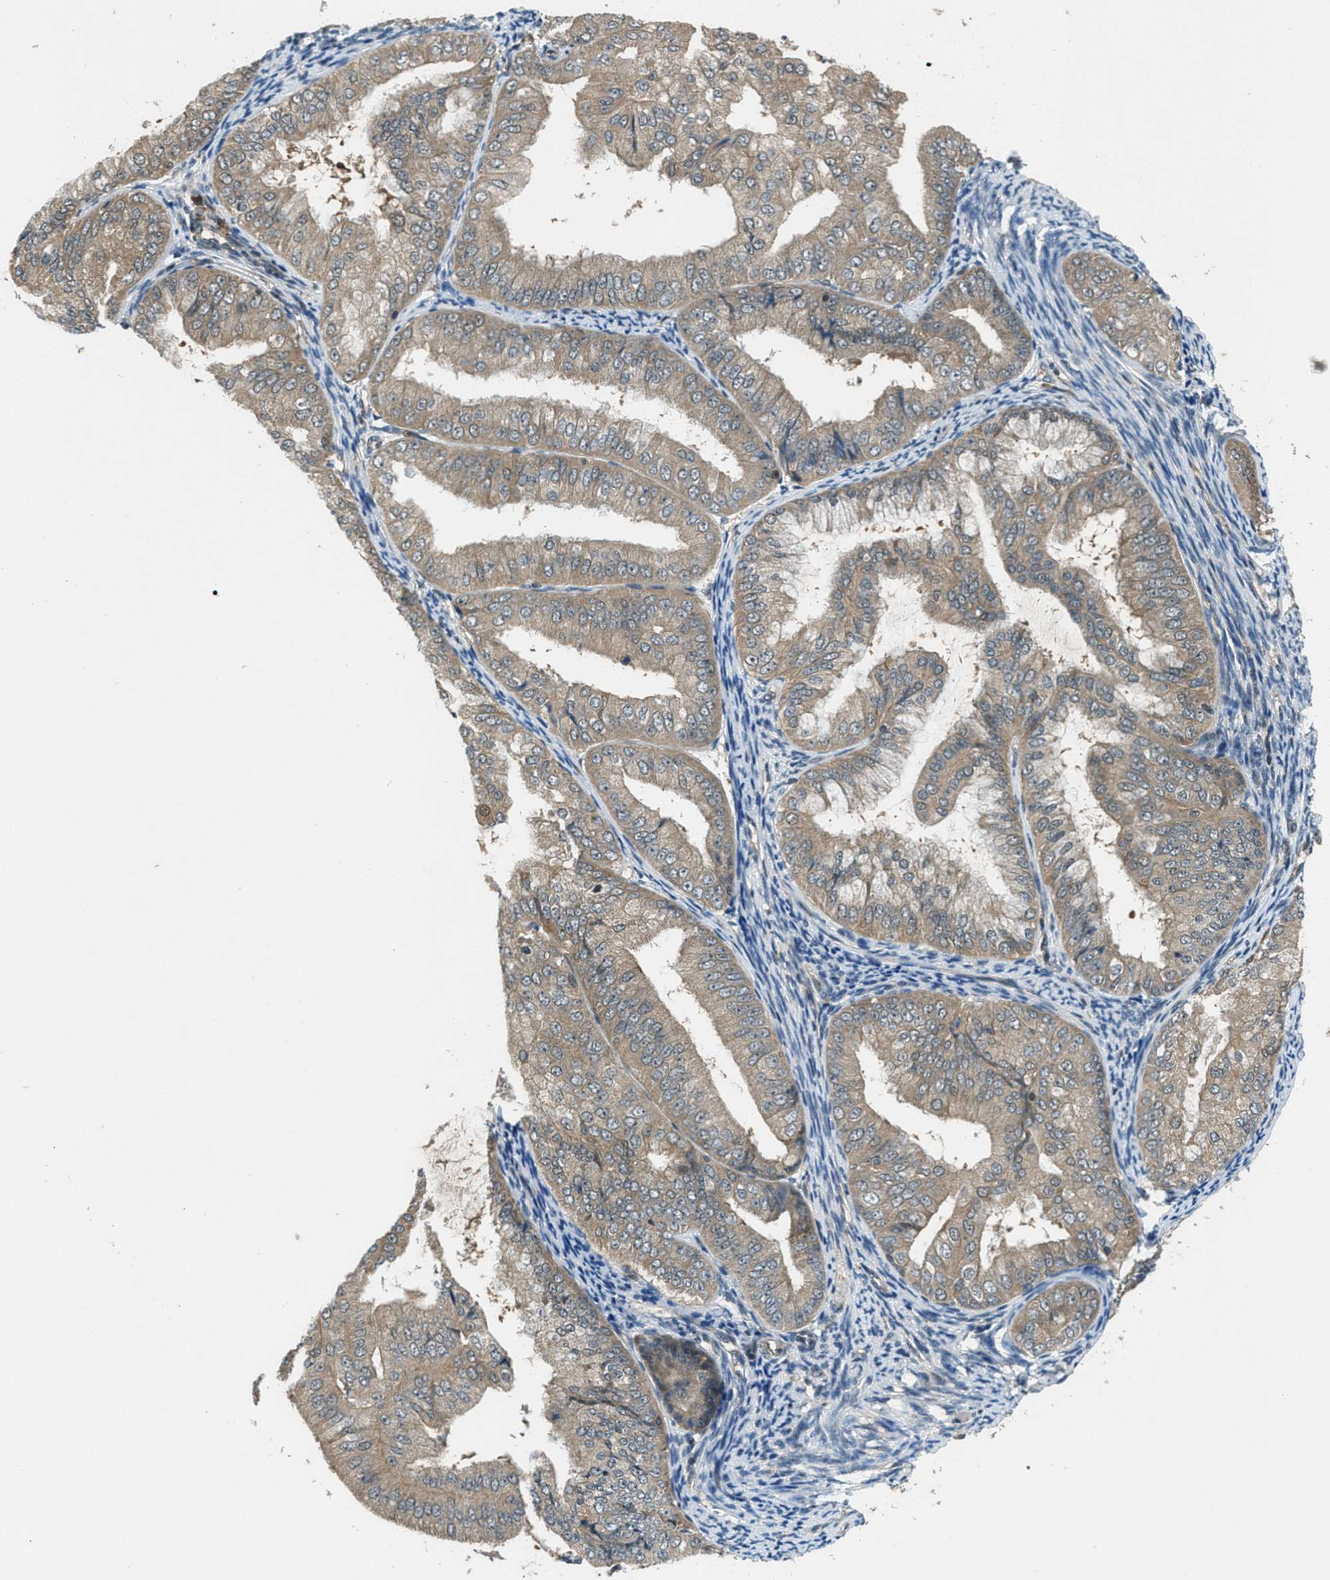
{"staining": {"intensity": "weak", "quantity": ">75%", "location": "cytoplasmic/membranous"}, "tissue": "endometrial cancer", "cell_type": "Tumor cells", "image_type": "cancer", "snomed": [{"axis": "morphology", "description": "Adenocarcinoma, NOS"}, {"axis": "topography", "description": "Endometrium"}], "caption": "Immunohistochemical staining of human endometrial adenocarcinoma reveals weak cytoplasmic/membranous protein expression in about >75% of tumor cells. (brown staining indicates protein expression, while blue staining denotes nuclei).", "gene": "DUSP6", "patient": {"sex": "female", "age": 63}}